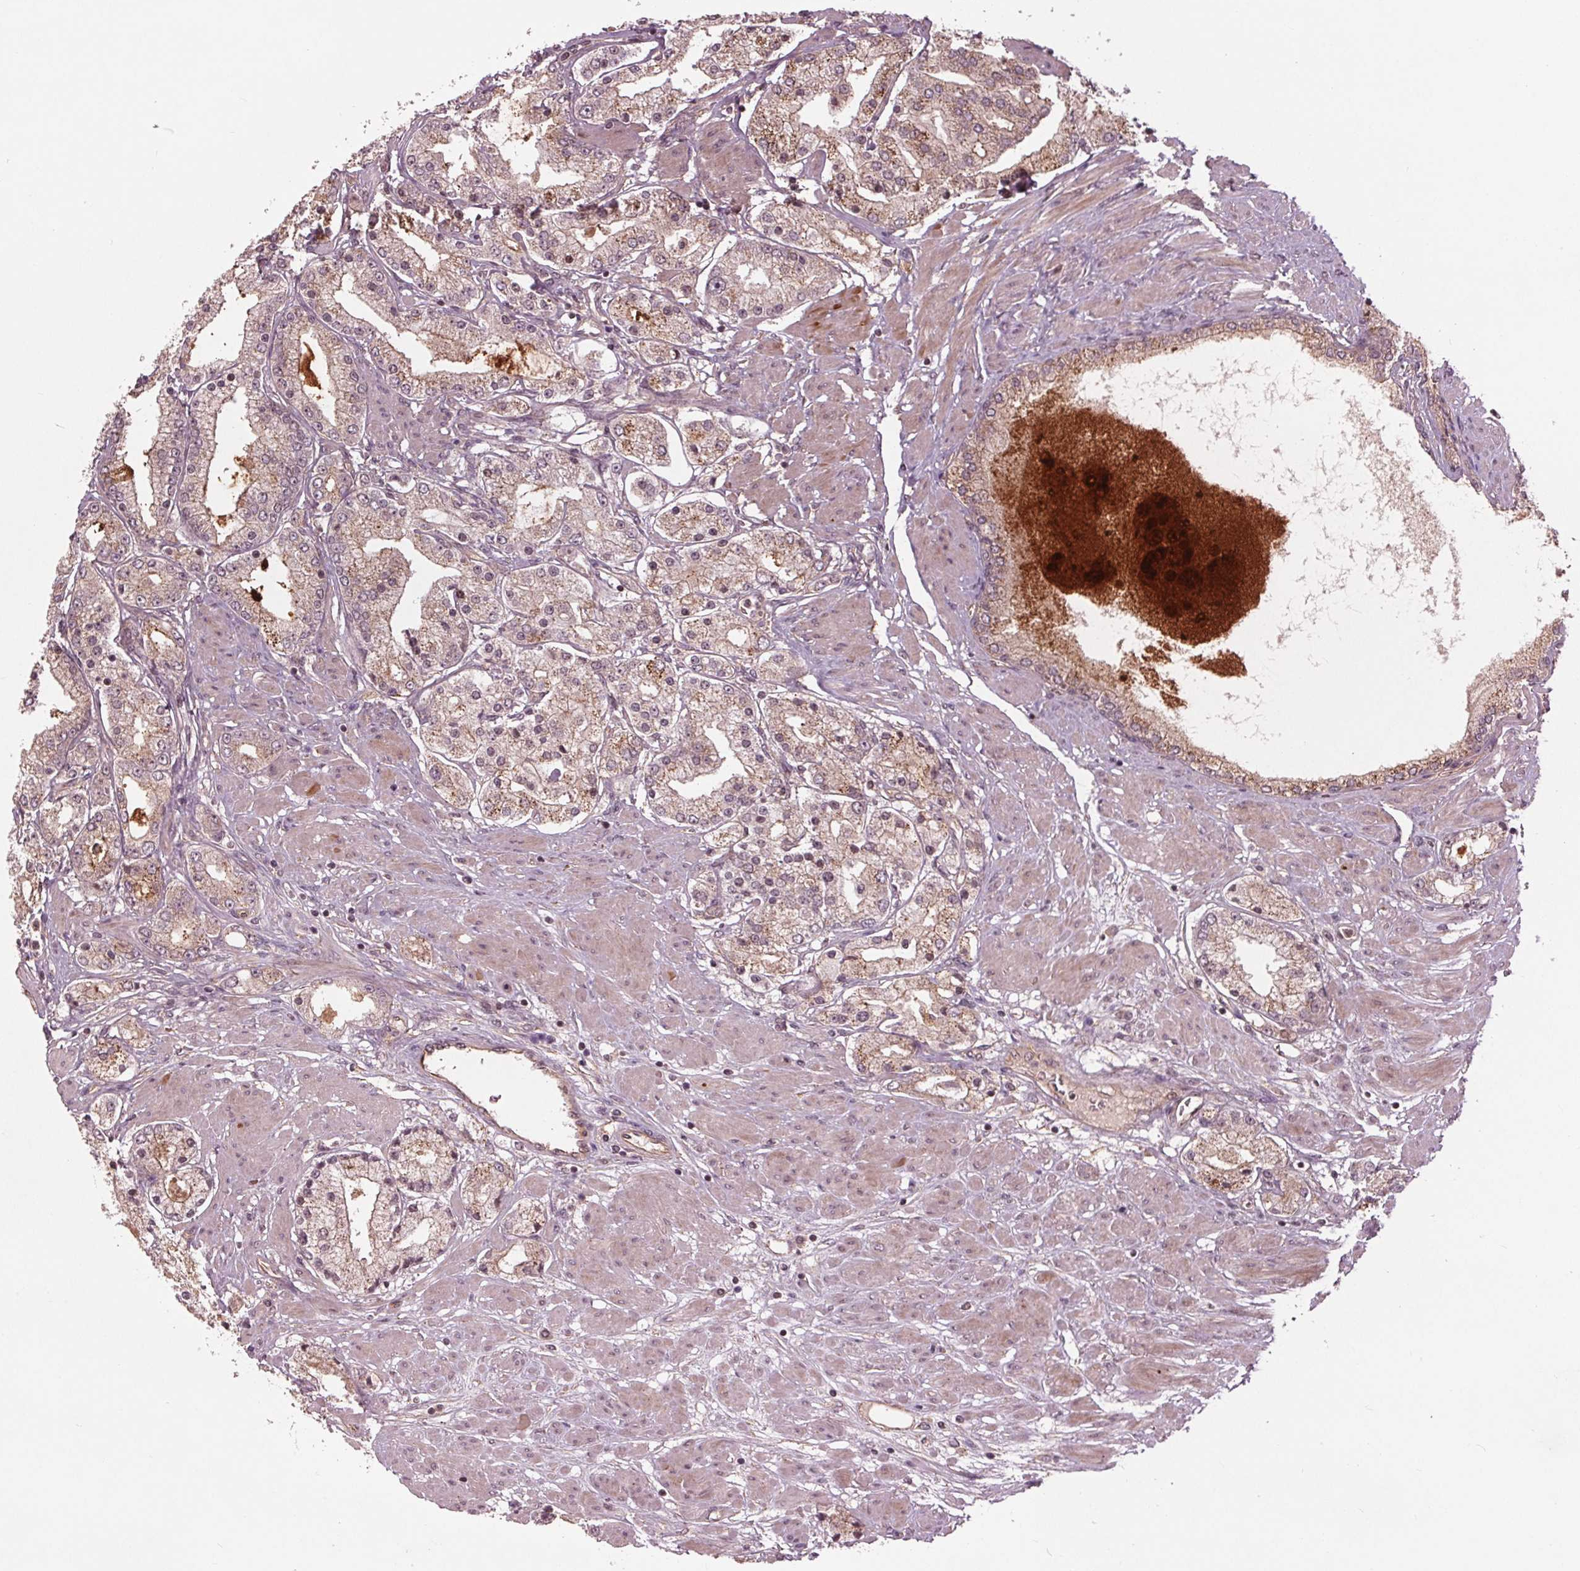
{"staining": {"intensity": "weak", "quantity": "<25%", "location": "nuclear"}, "tissue": "prostate cancer", "cell_type": "Tumor cells", "image_type": "cancer", "snomed": [{"axis": "morphology", "description": "Adenocarcinoma, High grade"}, {"axis": "topography", "description": "Prostate"}], "caption": "An image of prostate cancer (adenocarcinoma (high-grade)) stained for a protein reveals no brown staining in tumor cells. The staining was performed using DAB (3,3'-diaminobenzidine) to visualize the protein expression in brown, while the nuclei were stained in blue with hematoxylin (Magnification: 20x).", "gene": "BTBD1", "patient": {"sex": "male", "age": 67}}